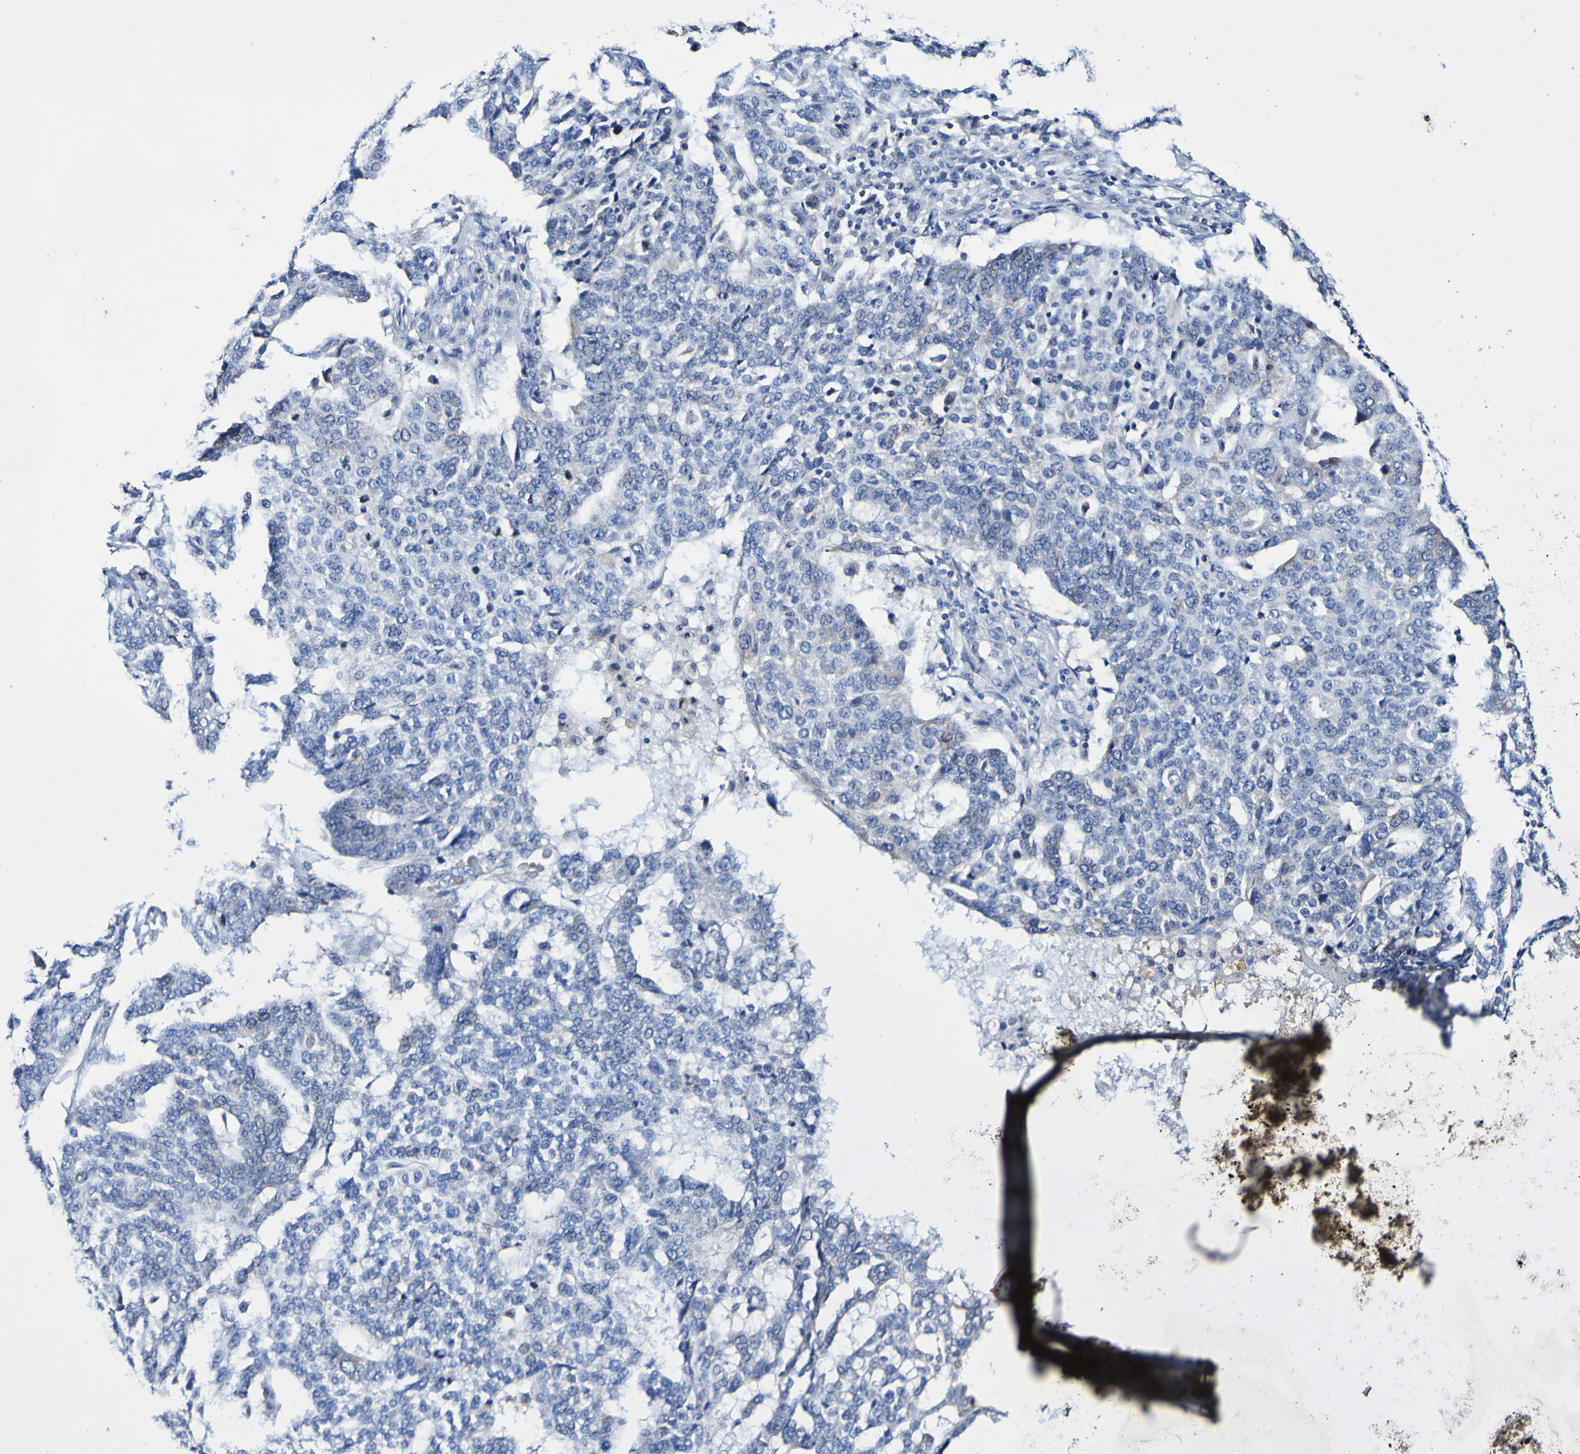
{"staining": {"intensity": "negative", "quantity": "none", "location": "none"}, "tissue": "ovarian cancer", "cell_type": "Tumor cells", "image_type": "cancer", "snomed": [{"axis": "morphology", "description": "Cystadenocarcinoma, serous, NOS"}, {"axis": "topography", "description": "Ovary"}], "caption": "There is no significant positivity in tumor cells of ovarian cancer (serous cystadenocarcinoma). (Immunohistochemistry, brightfield microscopy, high magnification).", "gene": "ACVR1C", "patient": {"sex": "female", "age": 59}}